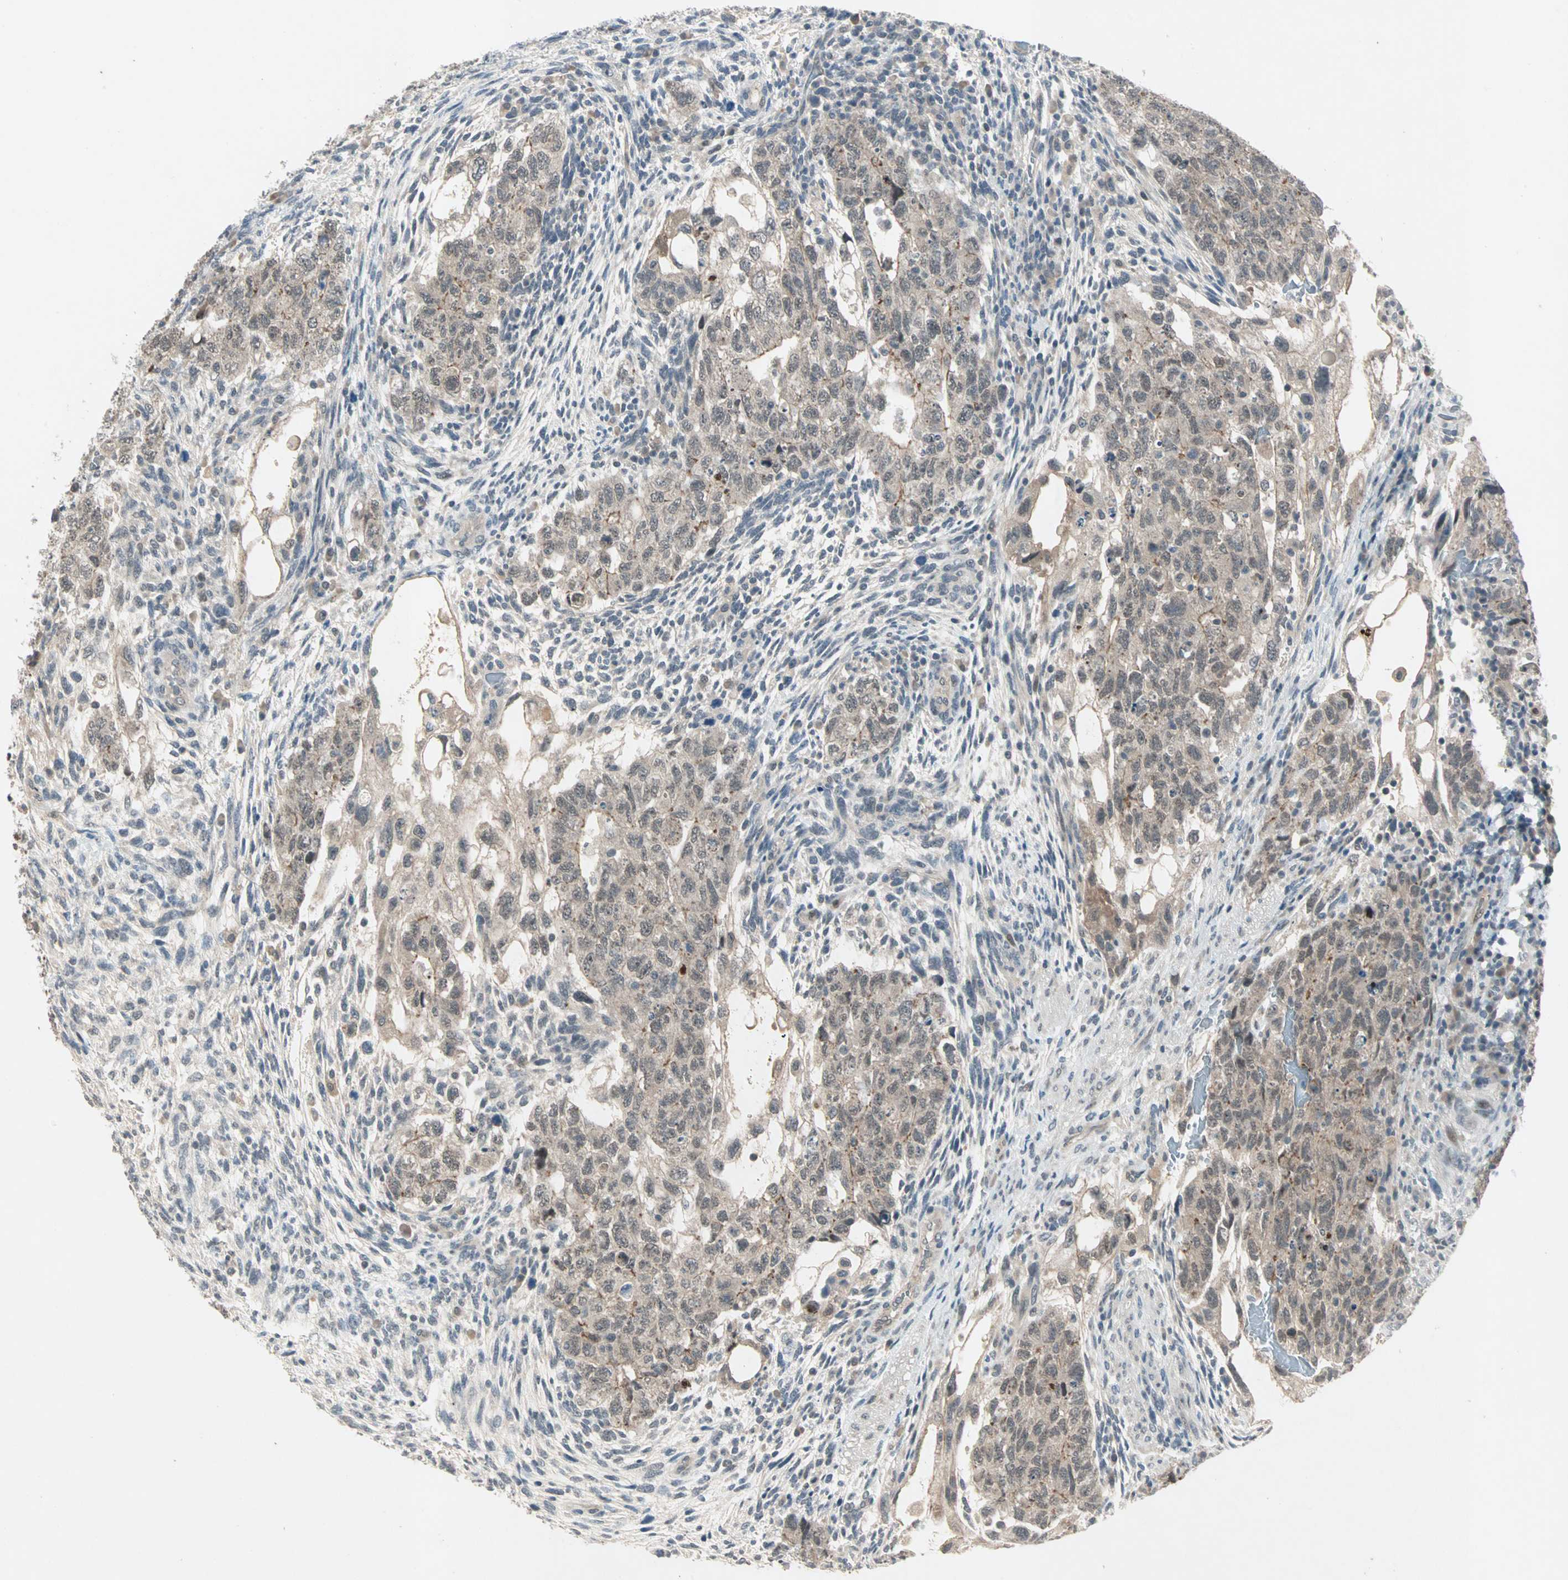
{"staining": {"intensity": "weak", "quantity": ">75%", "location": "cytoplasmic/membranous"}, "tissue": "testis cancer", "cell_type": "Tumor cells", "image_type": "cancer", "snomed": [{"axis": "morphology", "description": "Normal tissue, NOS"}, {"axis": "morphology", "description": "Carcinoma, Embryonal, NOS"}, {"axis": "topography", "description": "Testis"}], "caption": "This is a photomicrograph of IHC staining of testis cancer (embryonal carcinoma), which shows weak expression in the cytoplasmic/membranous of tumor cells.", "gene": "RTL6", "patient": {"sex": "male", "age": 36}}